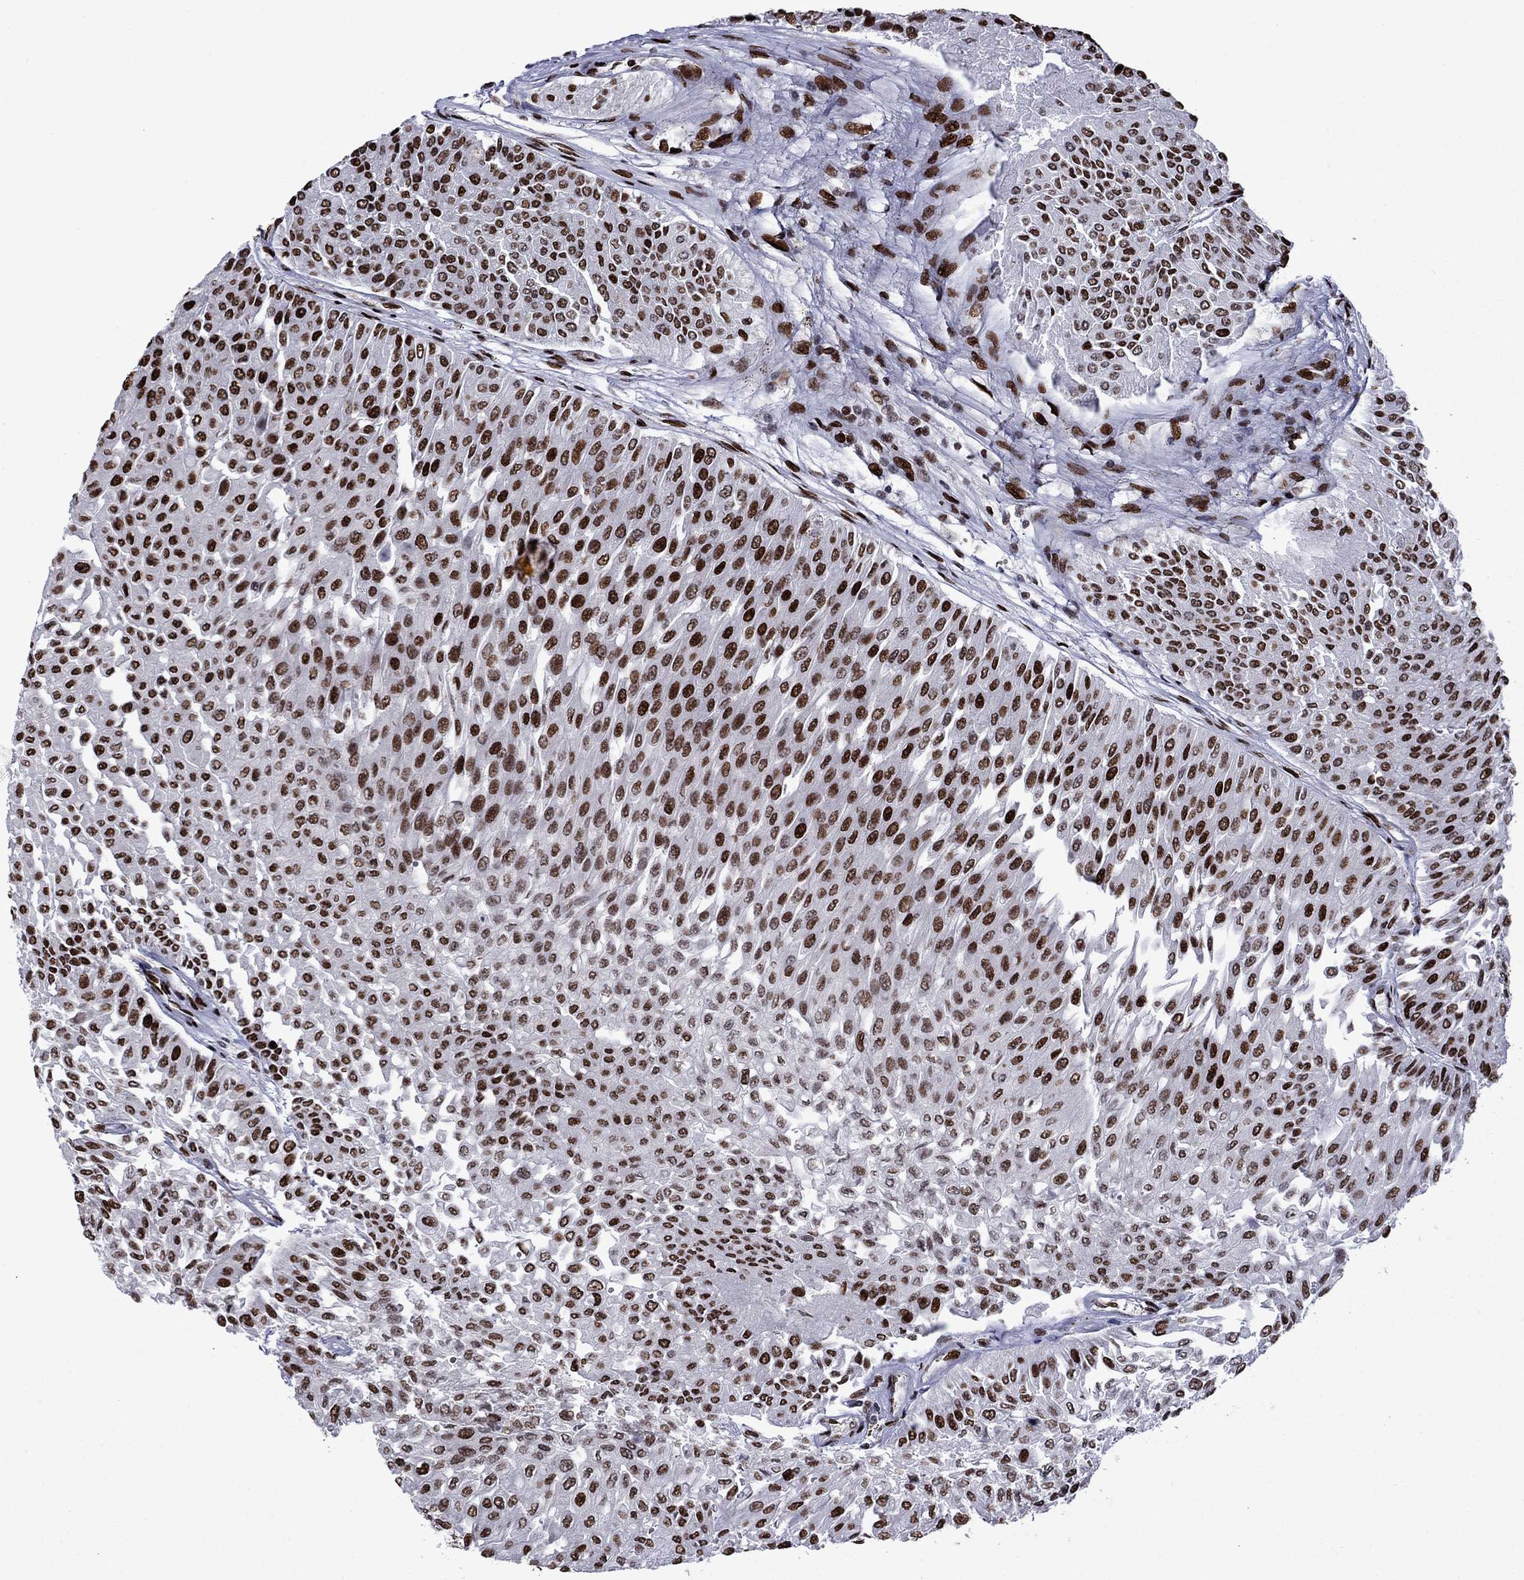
{"staining": {"intensity": "strong", "quantity": "25%-75%", "location": "nuclear"}, "tissue": "urothelial cancer", "cell_type": "Tumor cells", "image_type": "cancer", "snomed": [{"axis": "morphology", "description": "Urothelial carcinoma, Low grade"}, {"axis": "topography", "description": "Urinary bladder"}], "caption": "A brown stain highlights strong nuclear staining of a protein in human urothelial cancer tumor cells.", "gene": "LIMK1", "patient": {"sex": "male", "age": 67}}